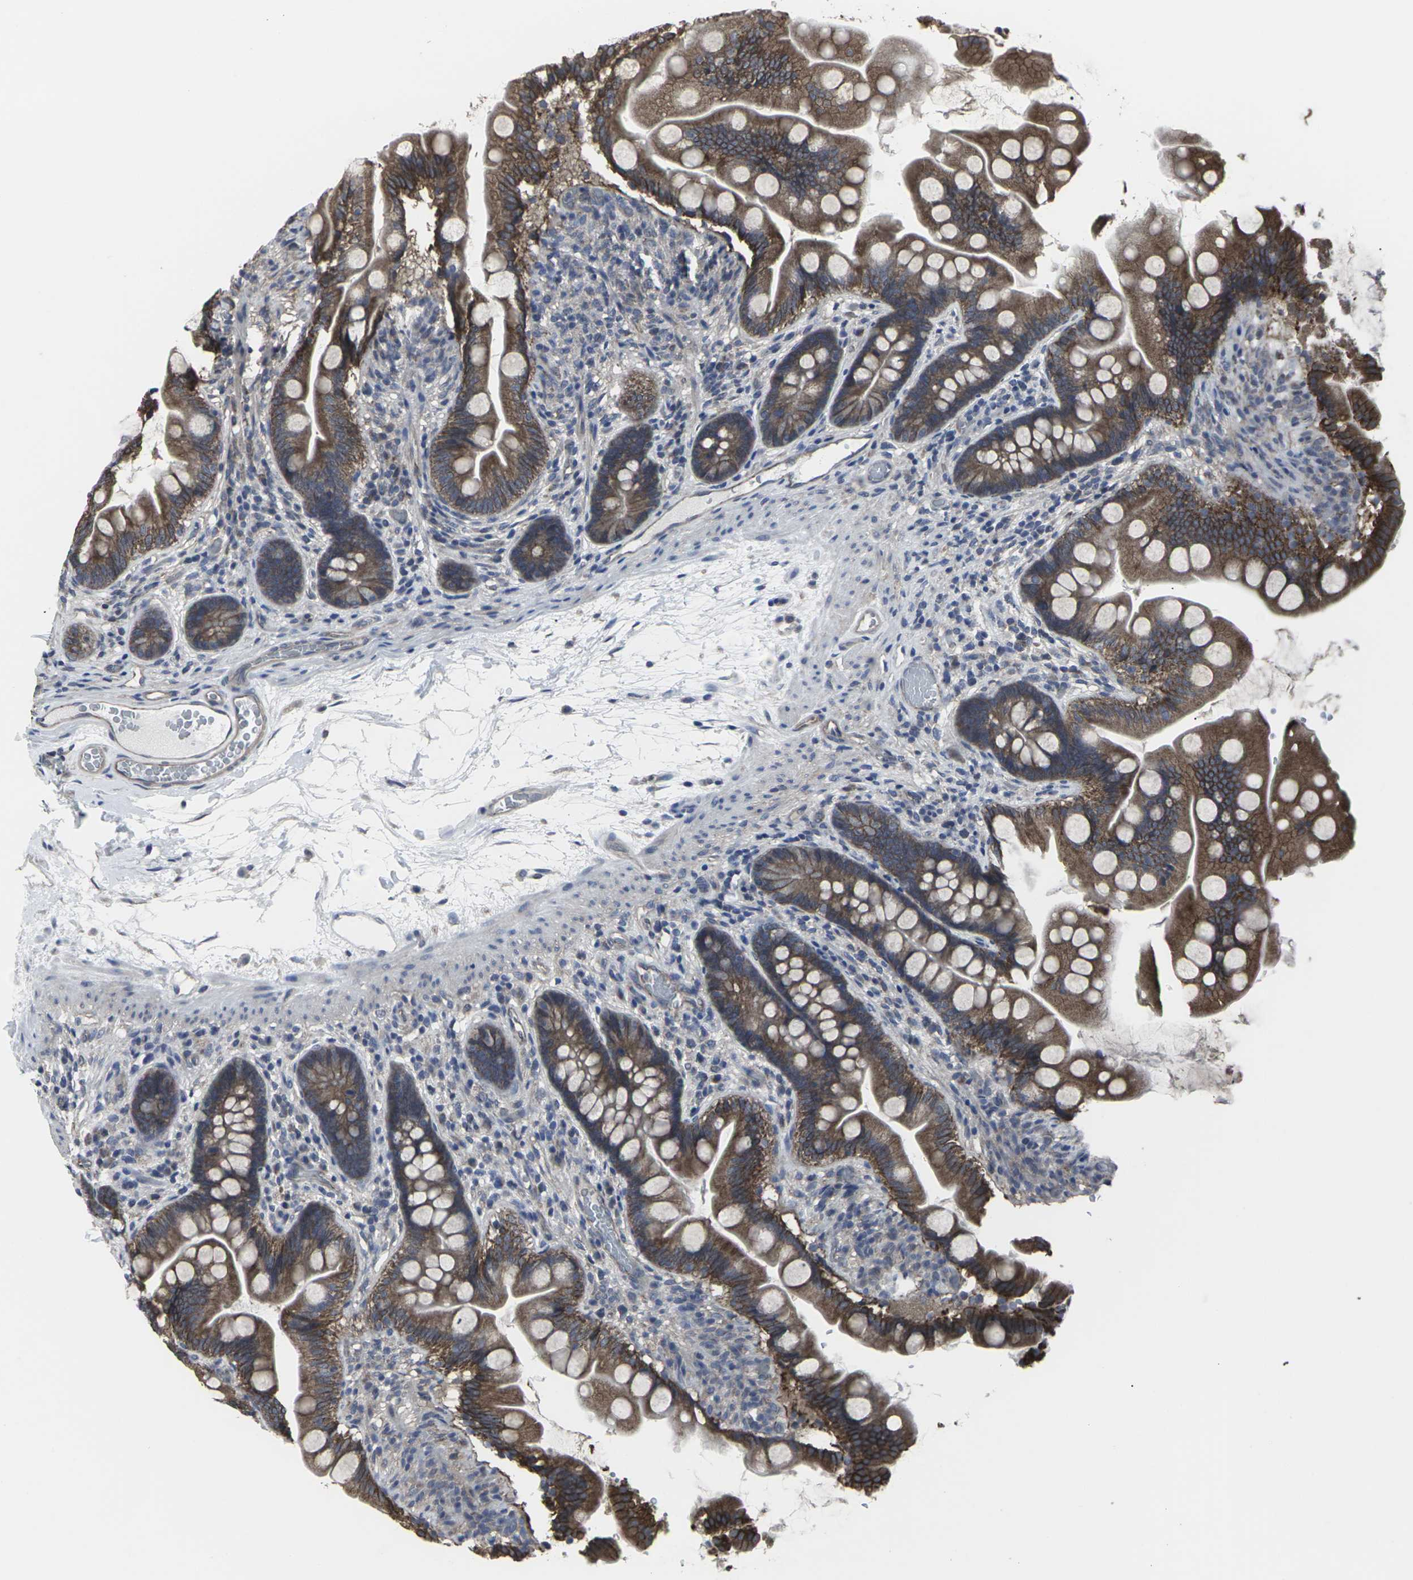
{"staining": {"intensity": "strong", "quantity": ">75%", "location": "cytoplasmic/membranous"}, "tissue": "small intestine", "cell_type": "Glandular cells", "image_type": "normal", "snomed": [{"axis": "morphology", "description": "Normal tissue, NOS"}, {"axis": "topography", "description": "Small intestine"}], "caption": "Immunohistochemistry of benign human small intestine exhibits high levels of strong cytoplasmic/membranous positivity in approximately >75% of glandular cells. (DAB (3,3'-diaminobenzidine) IHC, brown staining for protein, blue staining for nuclei).", "gene": "MAPKAPK2", "patient": {"sex": "female", "age": 56}}